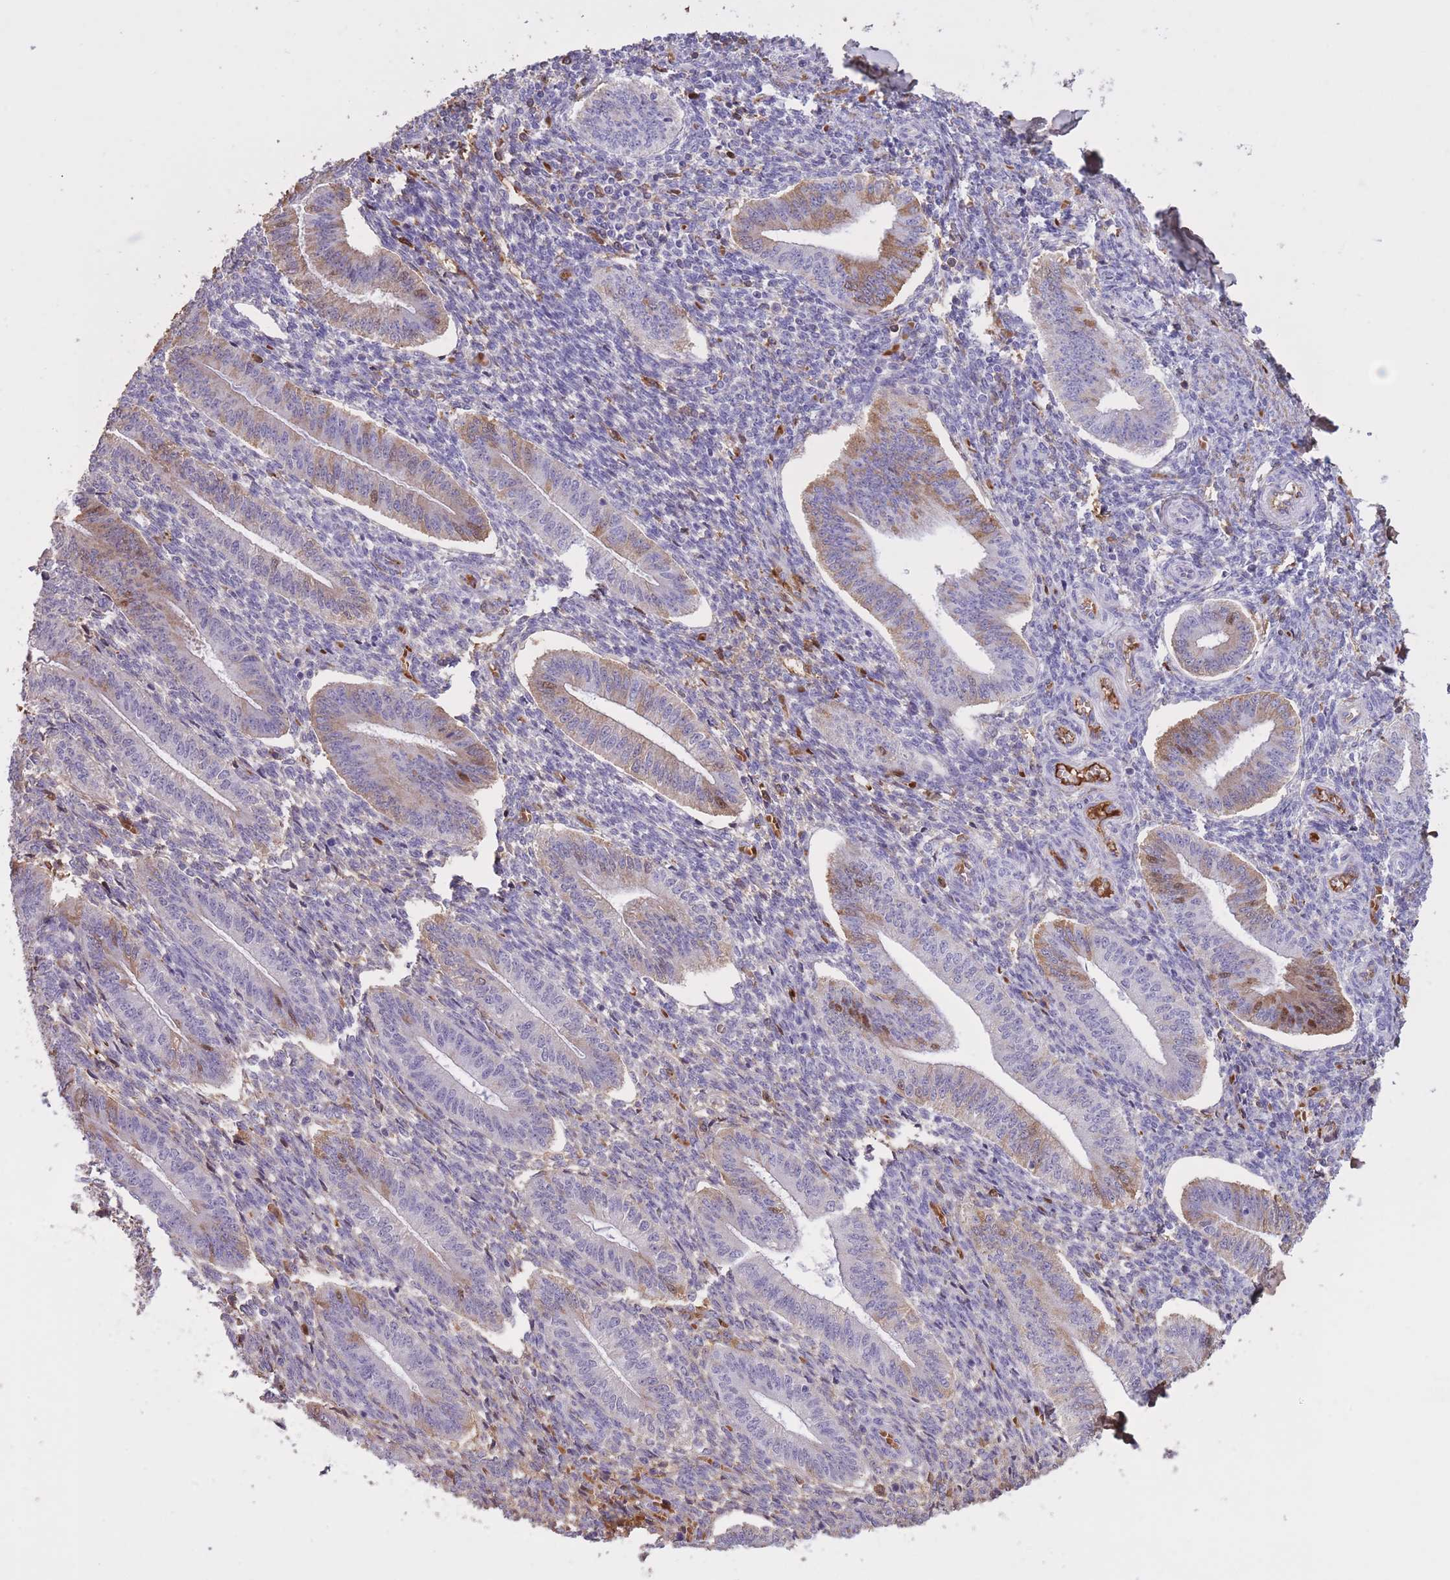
{"staining": {"intensity": "moderate", "quantity": "<25%", "location": "nuclear"}, "tissue": "endometrium", "cell_type": "Cells in endometrial stroma", "image_type": "normal", "snomed": [{"axis": "morphology", "description": "Normal tissue, NOS"}, {"axis": "topography", "description": "Endometrium"}], "caption": "Benign endometrium was stained to show a protein in brown. There is low levels of moderate nuclear staining in approximately <25% of cells in endometrial stroma.", "gene": "AP3S1", "patient": {"sex": "female", "age": 34}}